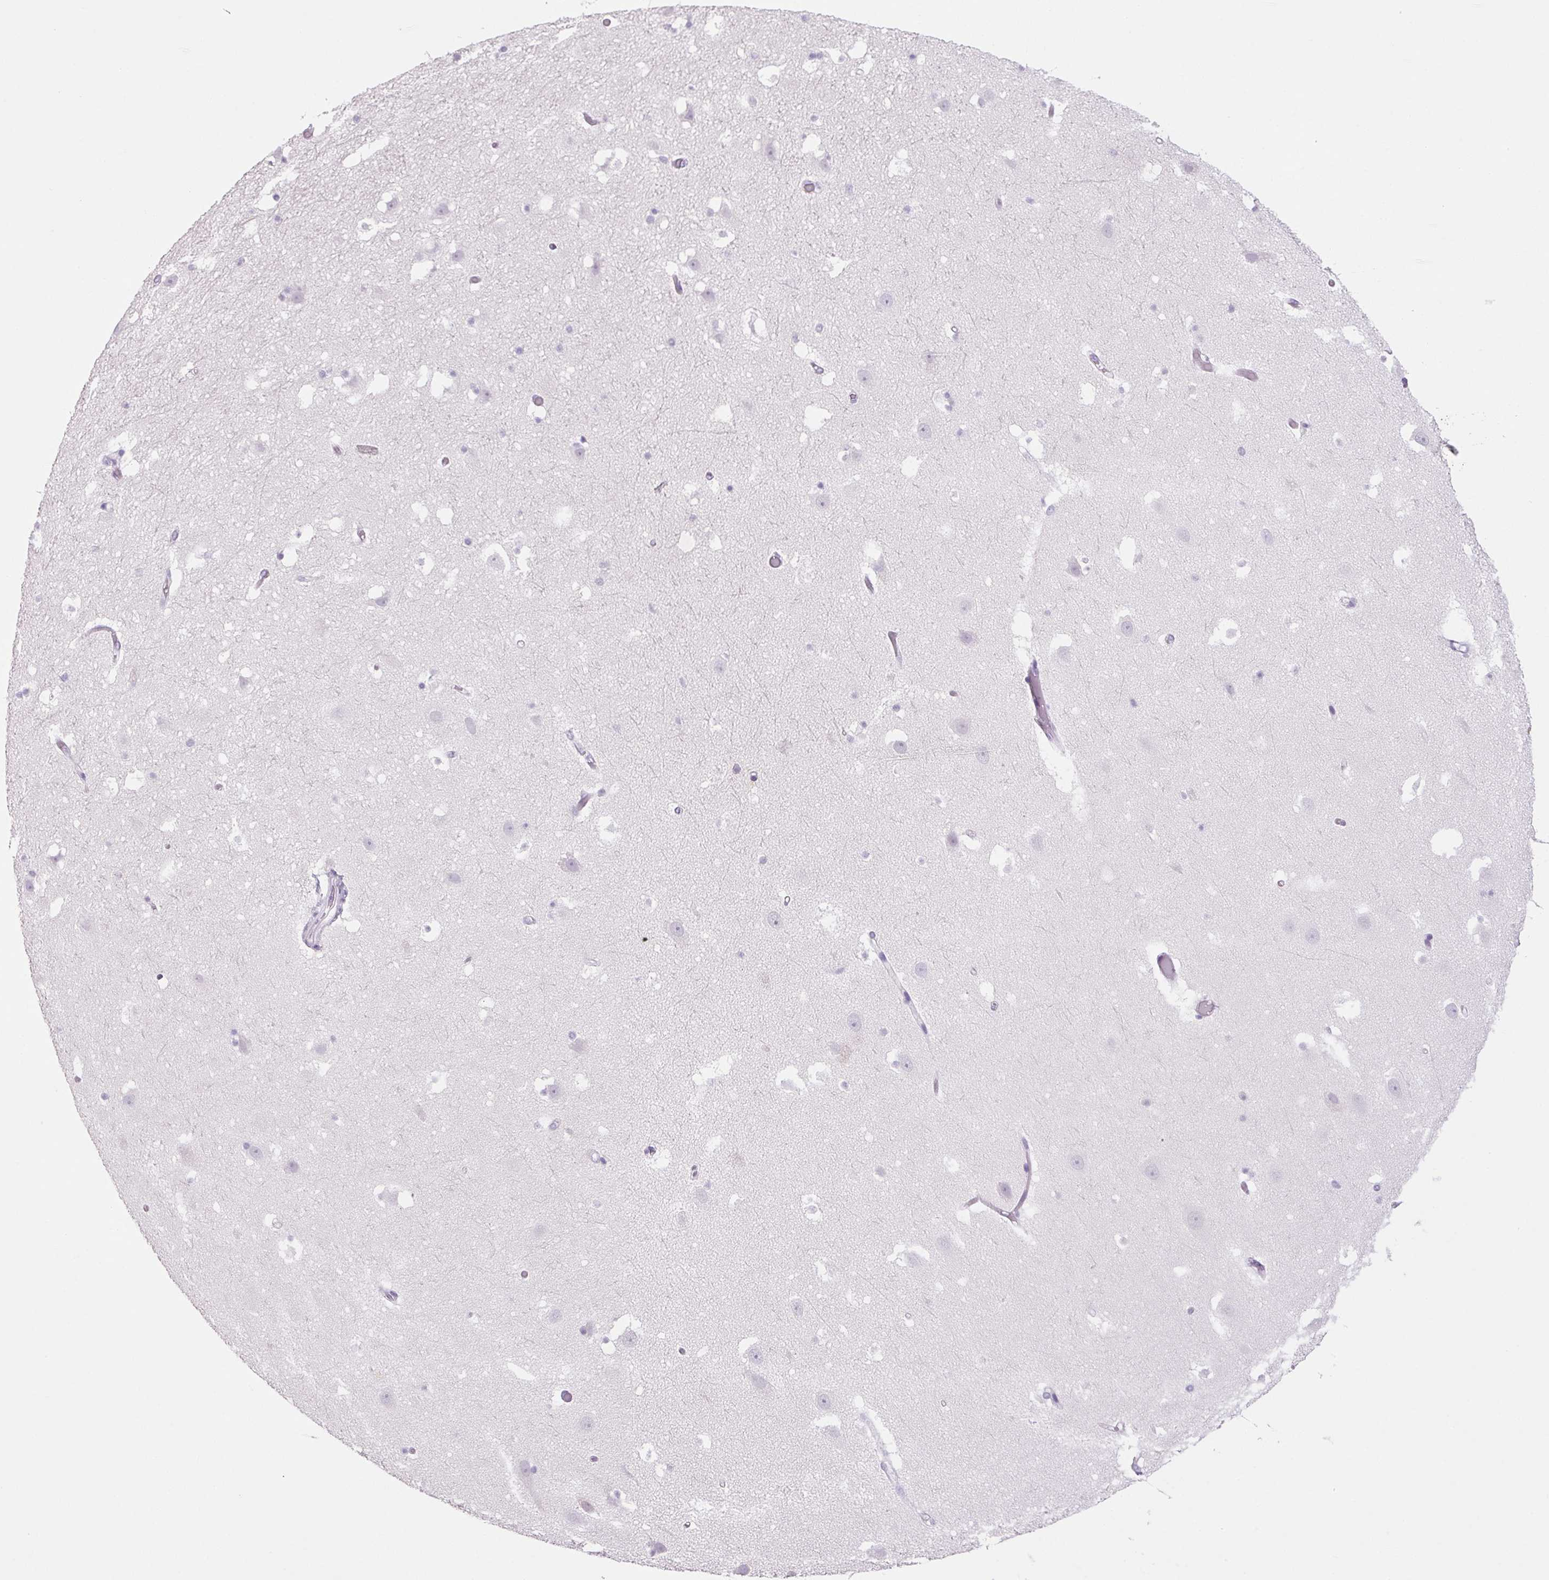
{"staining": {"intensity": "negative", "quantity": "none", "location": "none"}, "tissue": "hippocampus", "cell_type": "Glial cells", "image_type": "normal", "snomed": [{"axis": "morphology", "description": "Normal tissue, NOS"}, {"axis": "topography", "description": "Hippocampus"}], "caption": "This histopathology image is of unremarkable hippocampus stained with immunohistochemistry to label a protein in brown with the nuclei are counter-stained blue. There is no expression in glial cells.", "gene": "PPP1R1A", "patient": {"sex": "male", "age": 26}}